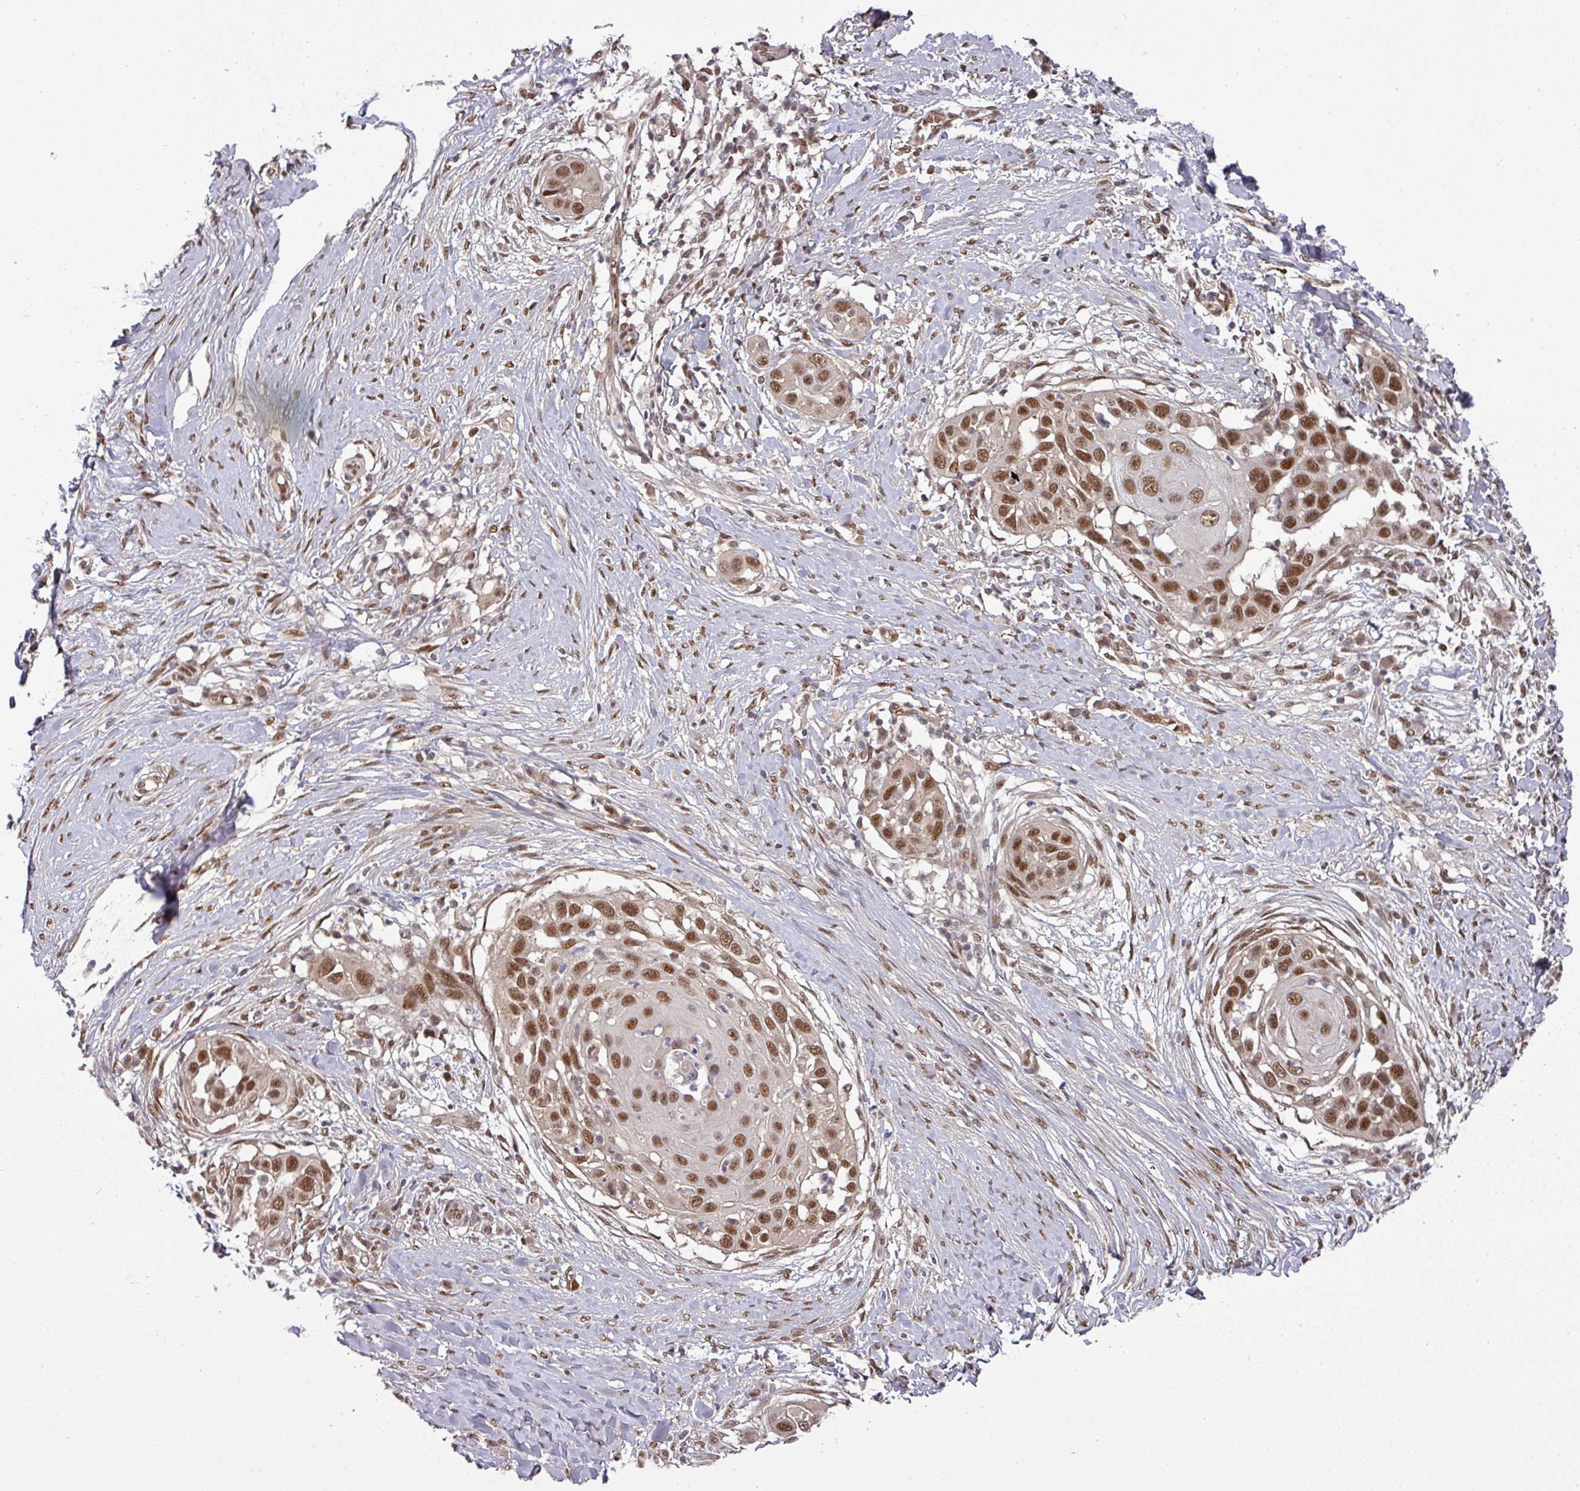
{"staining": {"intensity": "moderate", "quantity": ">75%", "location": "nuclear"}, "tissue": "skin cancer", "cell_type": "Tumor cells", "image_type": "cancer", "snomed": [{"axis": "morphology", "description": "Squamous cell carcinoma, NOS"}, {"axis": "topography", "description": "Skin"}], "caption": "This is an image of IHC staining of skin cancer (squamous cell carcinoma), which shows moderate expression in the nuclear of tumor cells.", "gene": "CIC", "patient": {"sex": "female", "age": 44}}